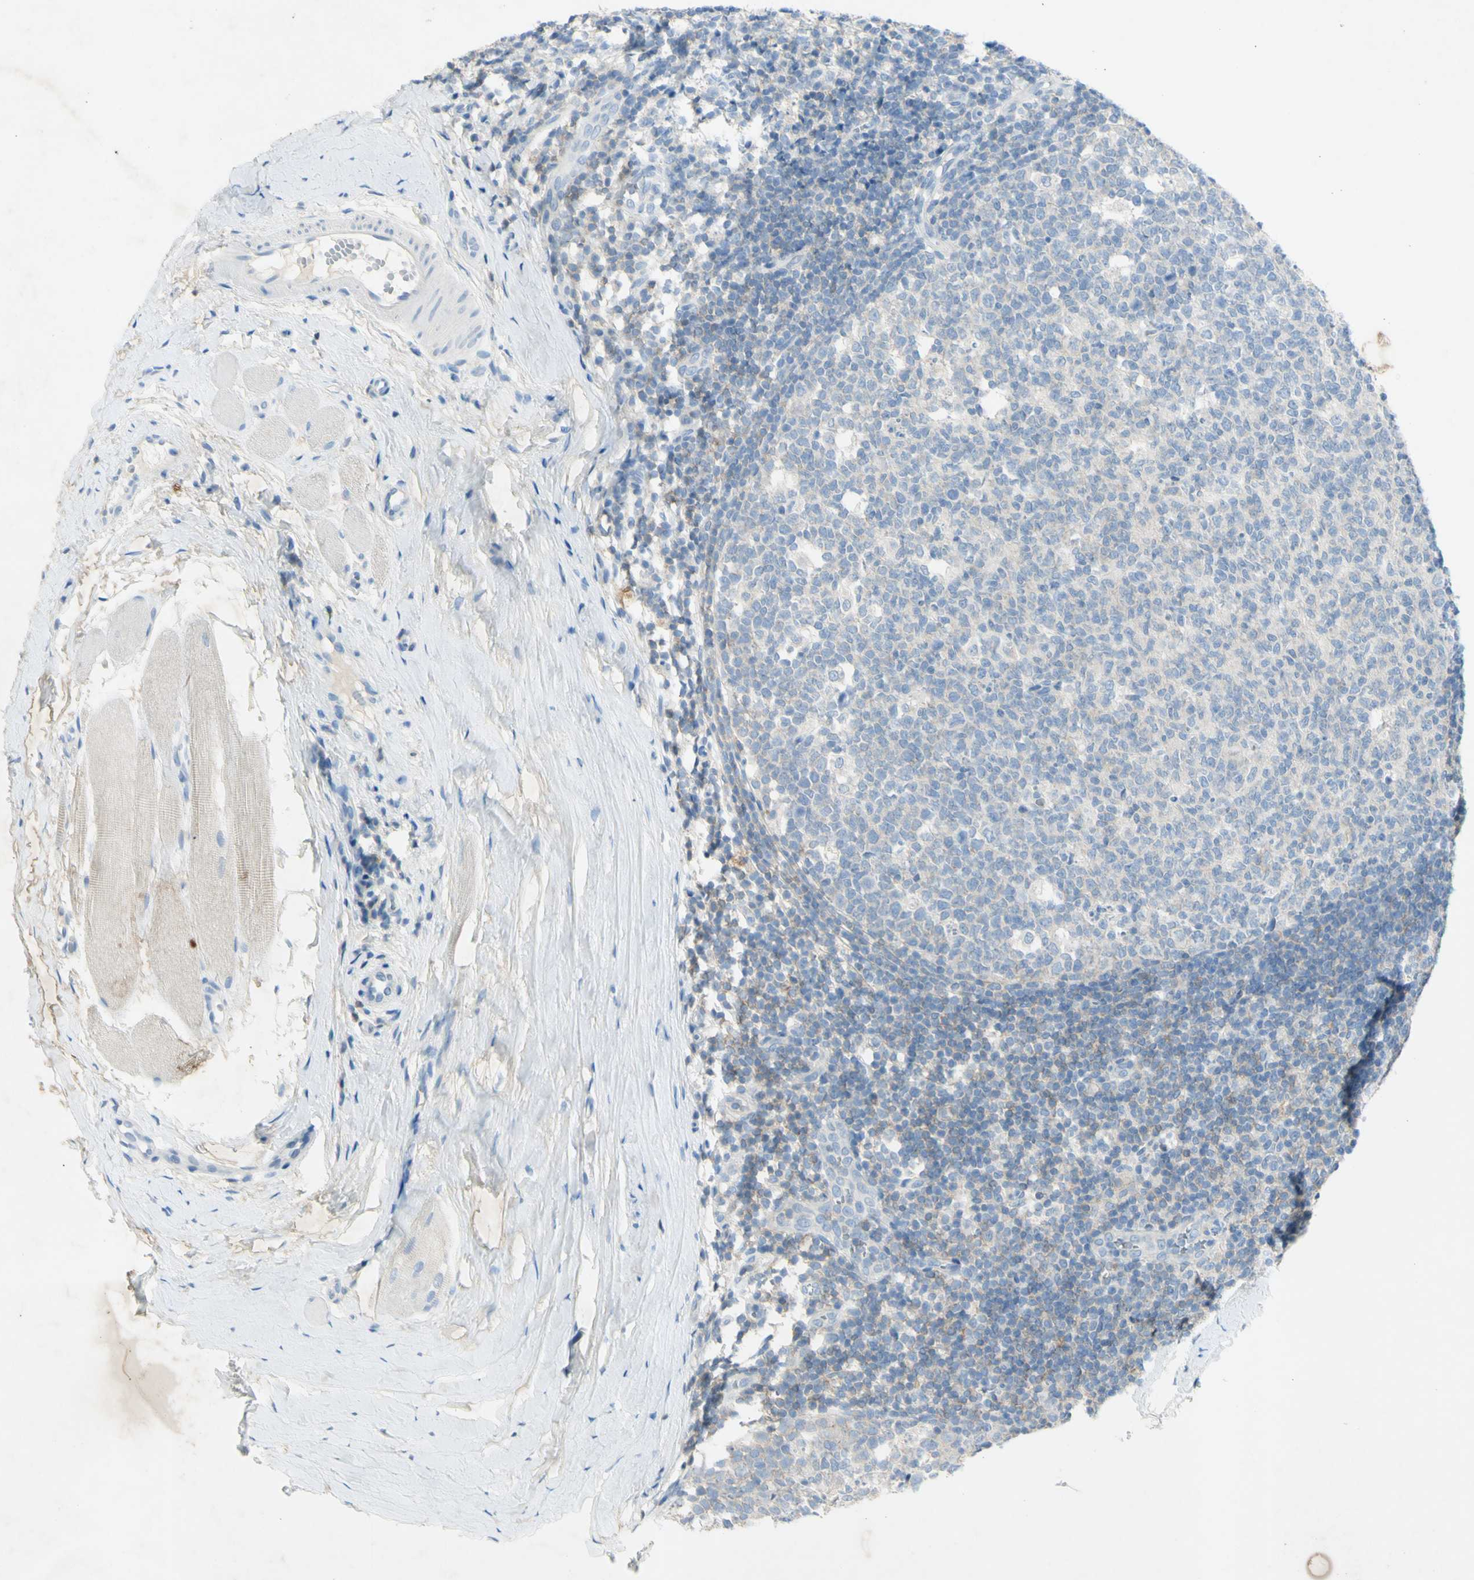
{"staining": {"intensity": "weak", "quantity": ">75%", "location": "cytoplasmic/membranous"}, "tissue": "tonsil", "cell_type": "Germinal center cells", "image_type": "normal", "snomed": [{"axis": "morphology", "description": "Normal tissue, NOS"}, {"axis": "topography", "description": "Tonsil"}], "caption": "An IHC photomicrograph of normal tissue is shown. Protein staining in brown shows weak cytoplasmic/membranous positivity in tonsil within germinal center cells.", "gene": "GDF15", "patient": {"sex": "female", "age": 19}}